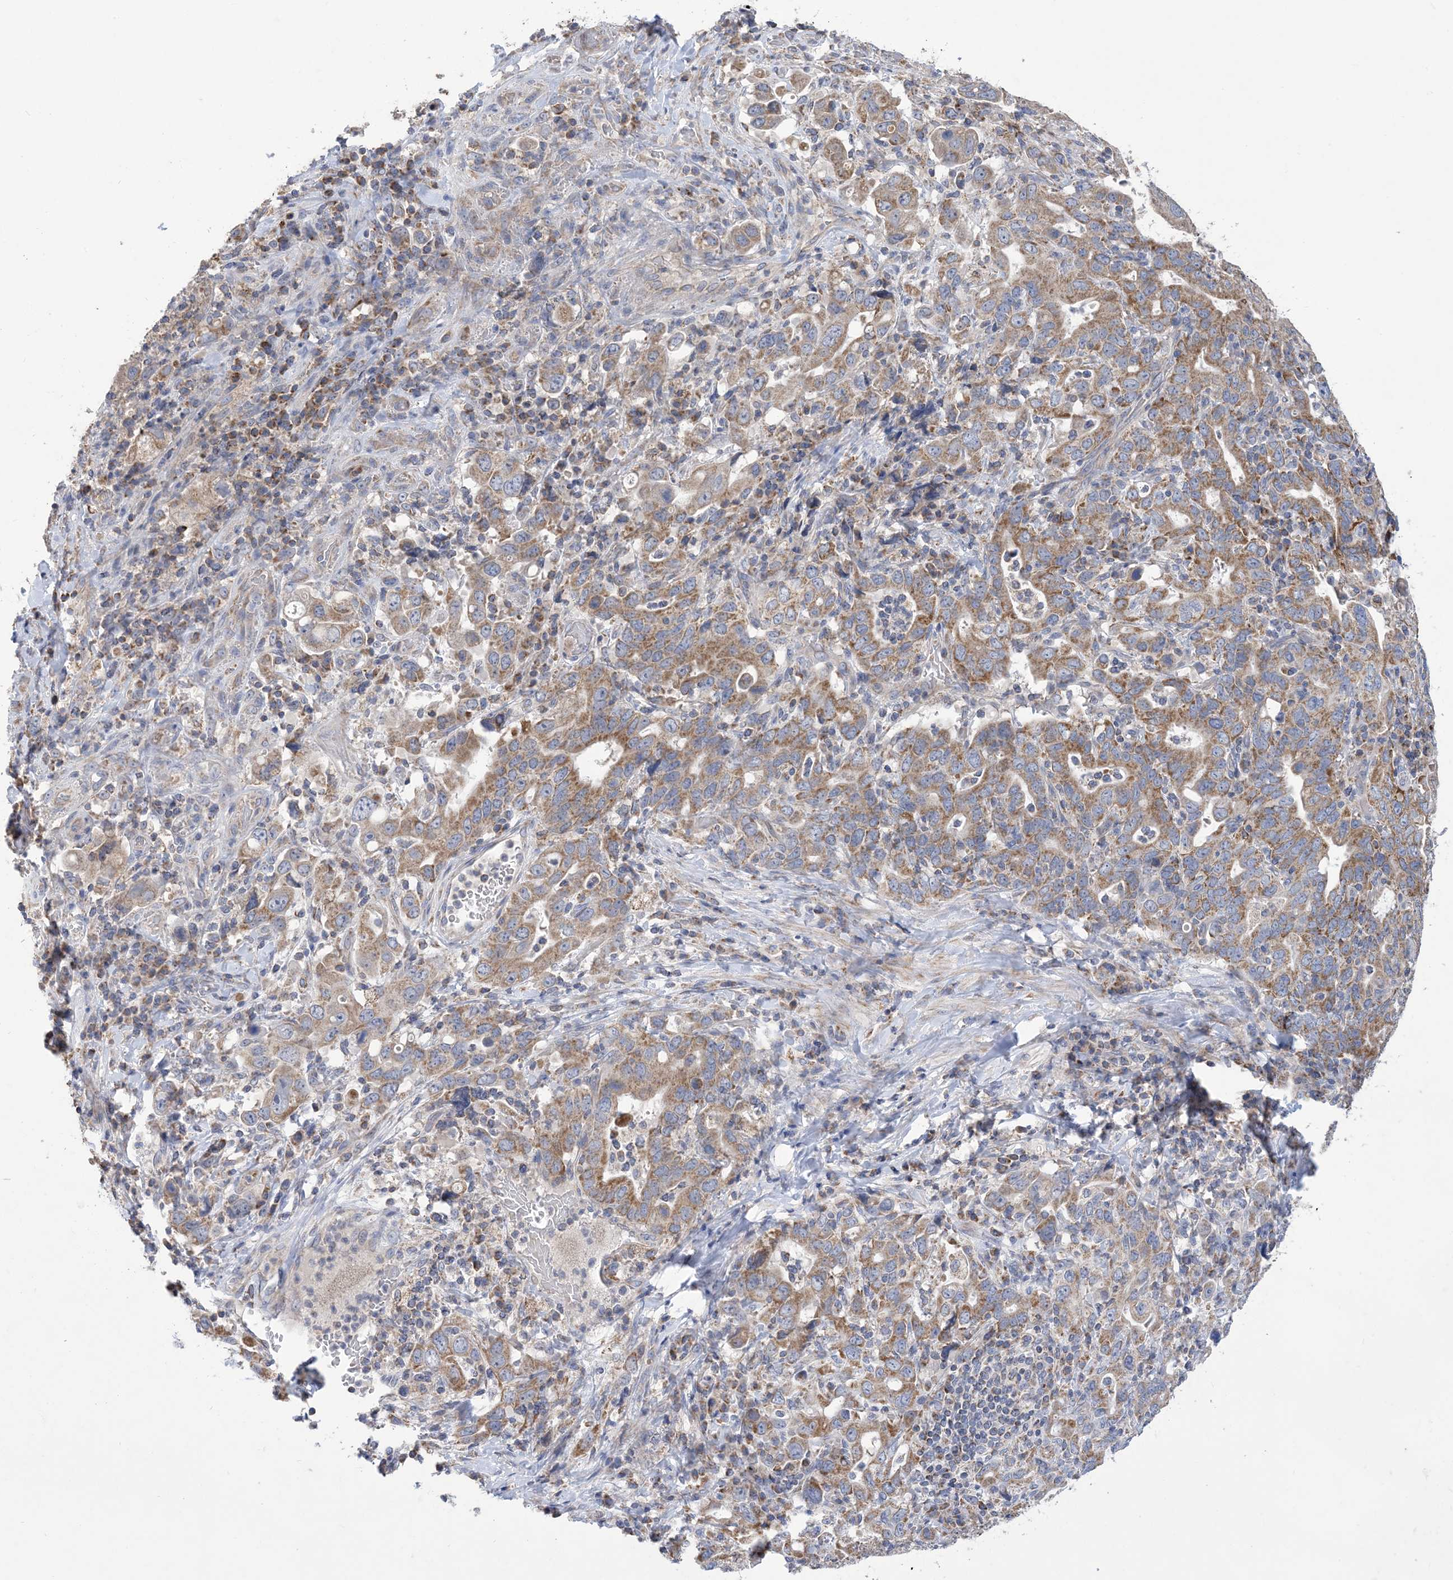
{"staining": {"intensity": "moderate", "quantity": "25%-75%", "location": "cytoplasmic/membranous"}, "tissue": "stomach cancer", "cell_type": "Tumor cells", "image_type": "cancer", "snomed": [{"axis": "morphology", "description": "Adenocarcinoma, NOS"}, {"axis": "topography", "description": "Stomach, upper"}], "caption": "Immunohistochemical staining of human stomach adenocarcinoma exhibits medium levels of moderate cytoplasmic/membranous protein expression in about 25%-75% of tumor cells.", "gene": "CLEC16A", "patient": {"sex": "male", "age": 62}}